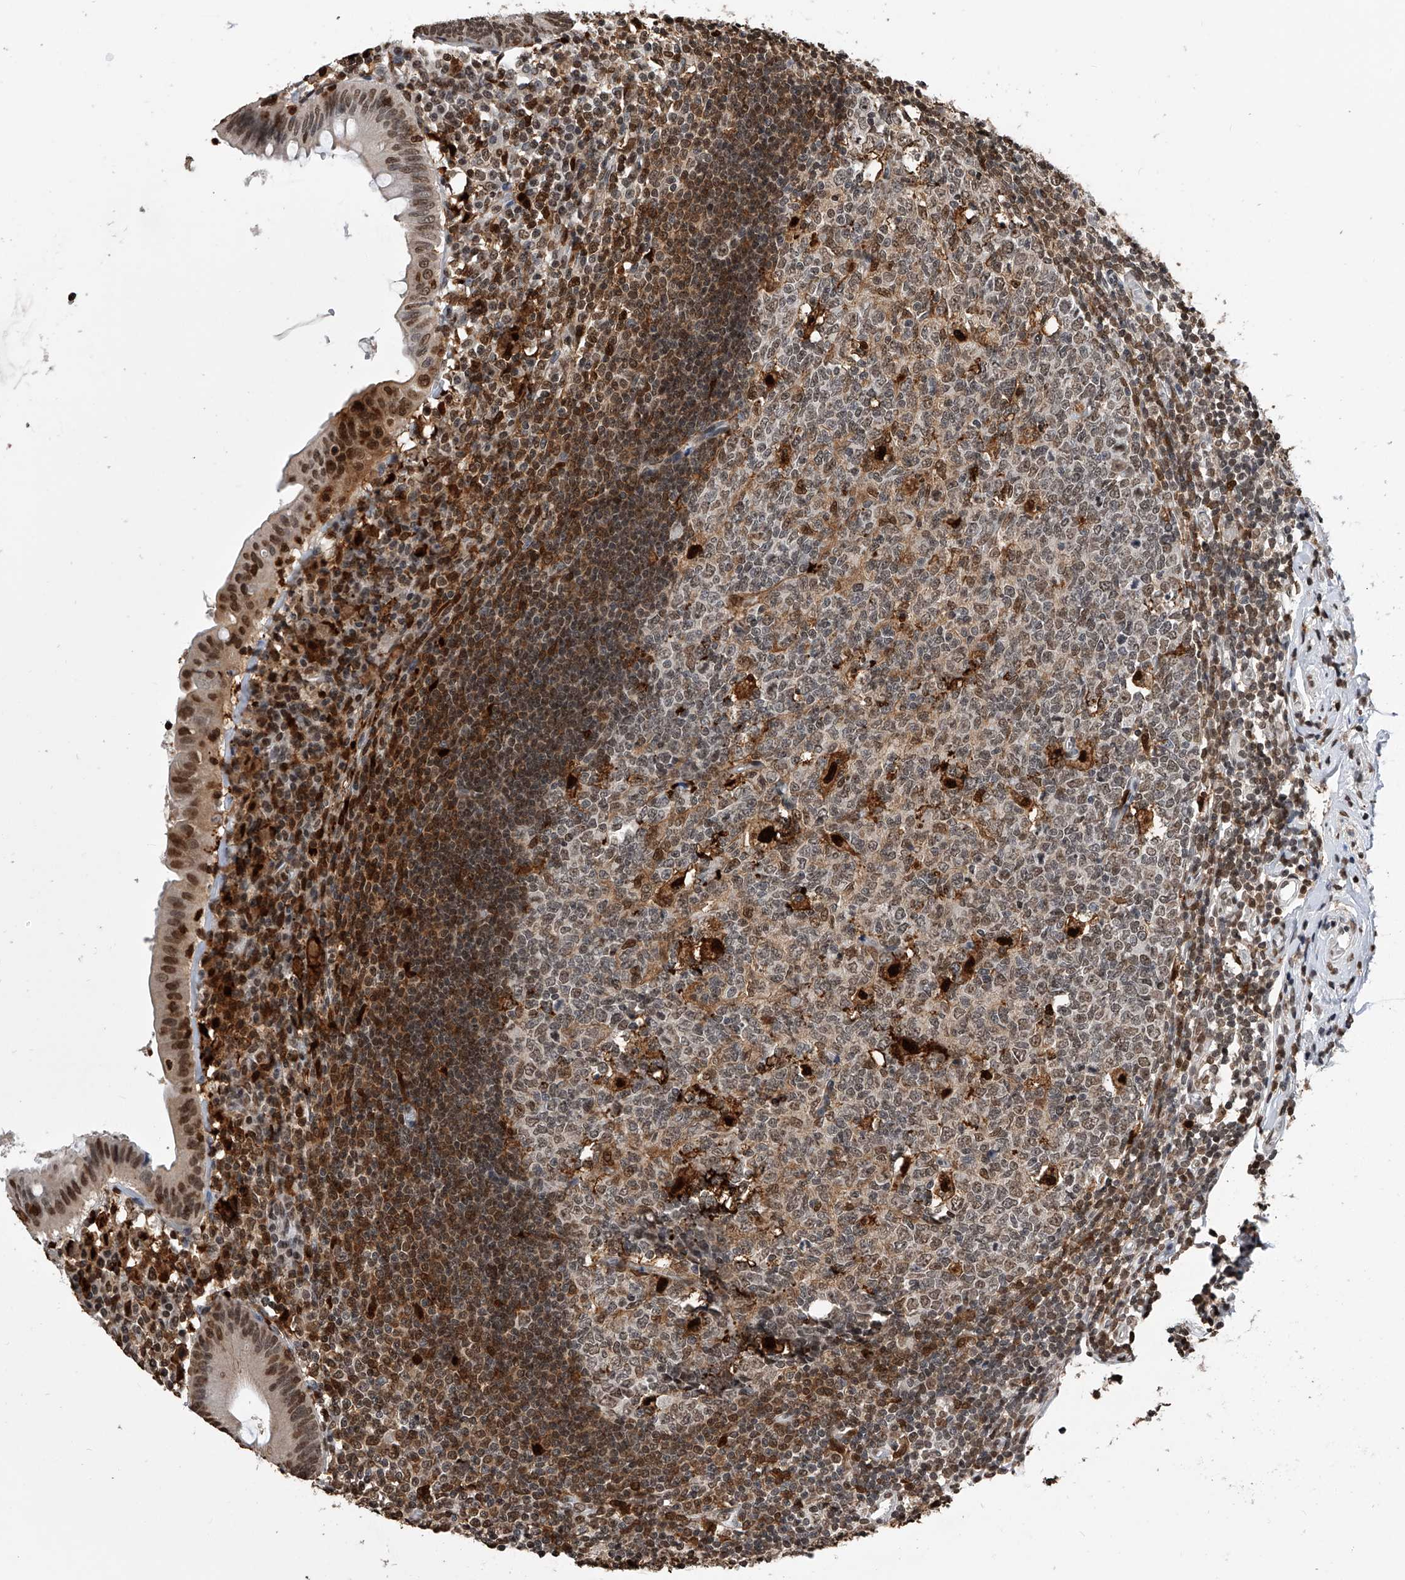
{"staining": {"intensity": "moderate", "quantity": ">75%", "location": "nuclear"}, "tissue": "appendix", "cell_type": "Glandular cells", "image_type": "normal", "snomed": [{"axis": "morphology", "description": "Normal tissue, NOS"}, {"axis": "topography", "description": "Appendix"}], "caption": "The micrograph displays staining of unremarkable appendix, revealing moderate nuclear protein staining (brown color) within glandular cells.", "gene": "CFAP410", "patient": {"sex": "female", "age": 54}}